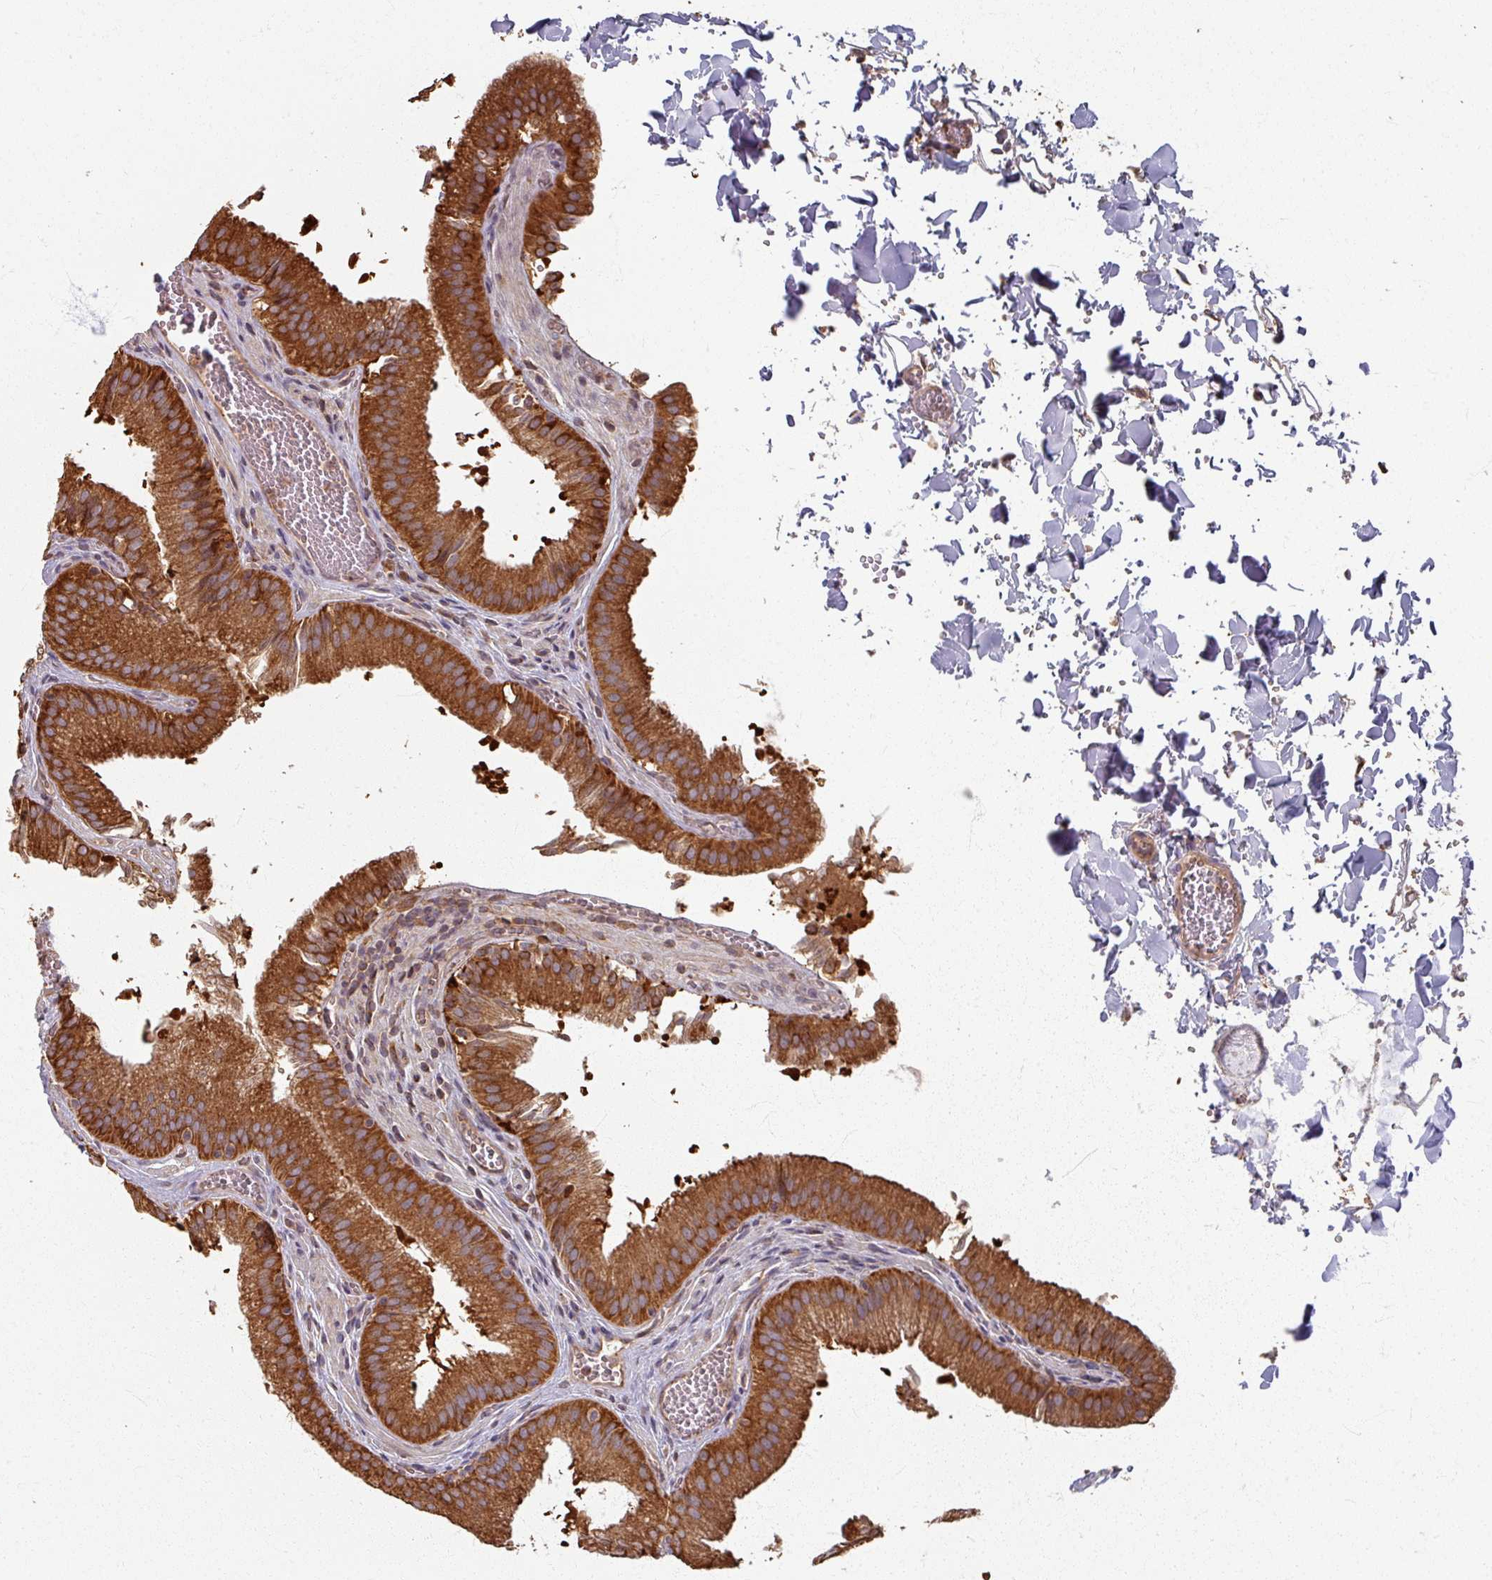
{"staining": {"intensity": "strong", "quantity": ">75%", "location": "cytoplasmic/membranous"}, "tissue": "gallbladder", "cell_type": "Glandular cells", "image_type": "normal", "snomed": [{"axis": "morphology", "description": "Normal tissue, NOS"}, {"axis": "topography", "description": "Gallbladder"}, {"axis": "topography", "description": "Peripheral nerve tissue"}], "caption": "Protein analysis of benign gallbladder displays strong cytoplasmic/membranous staining in approximately >75% of glandular cells.", "gene": "CCDC68", "patient": {"sex": "male", "age": 17}}